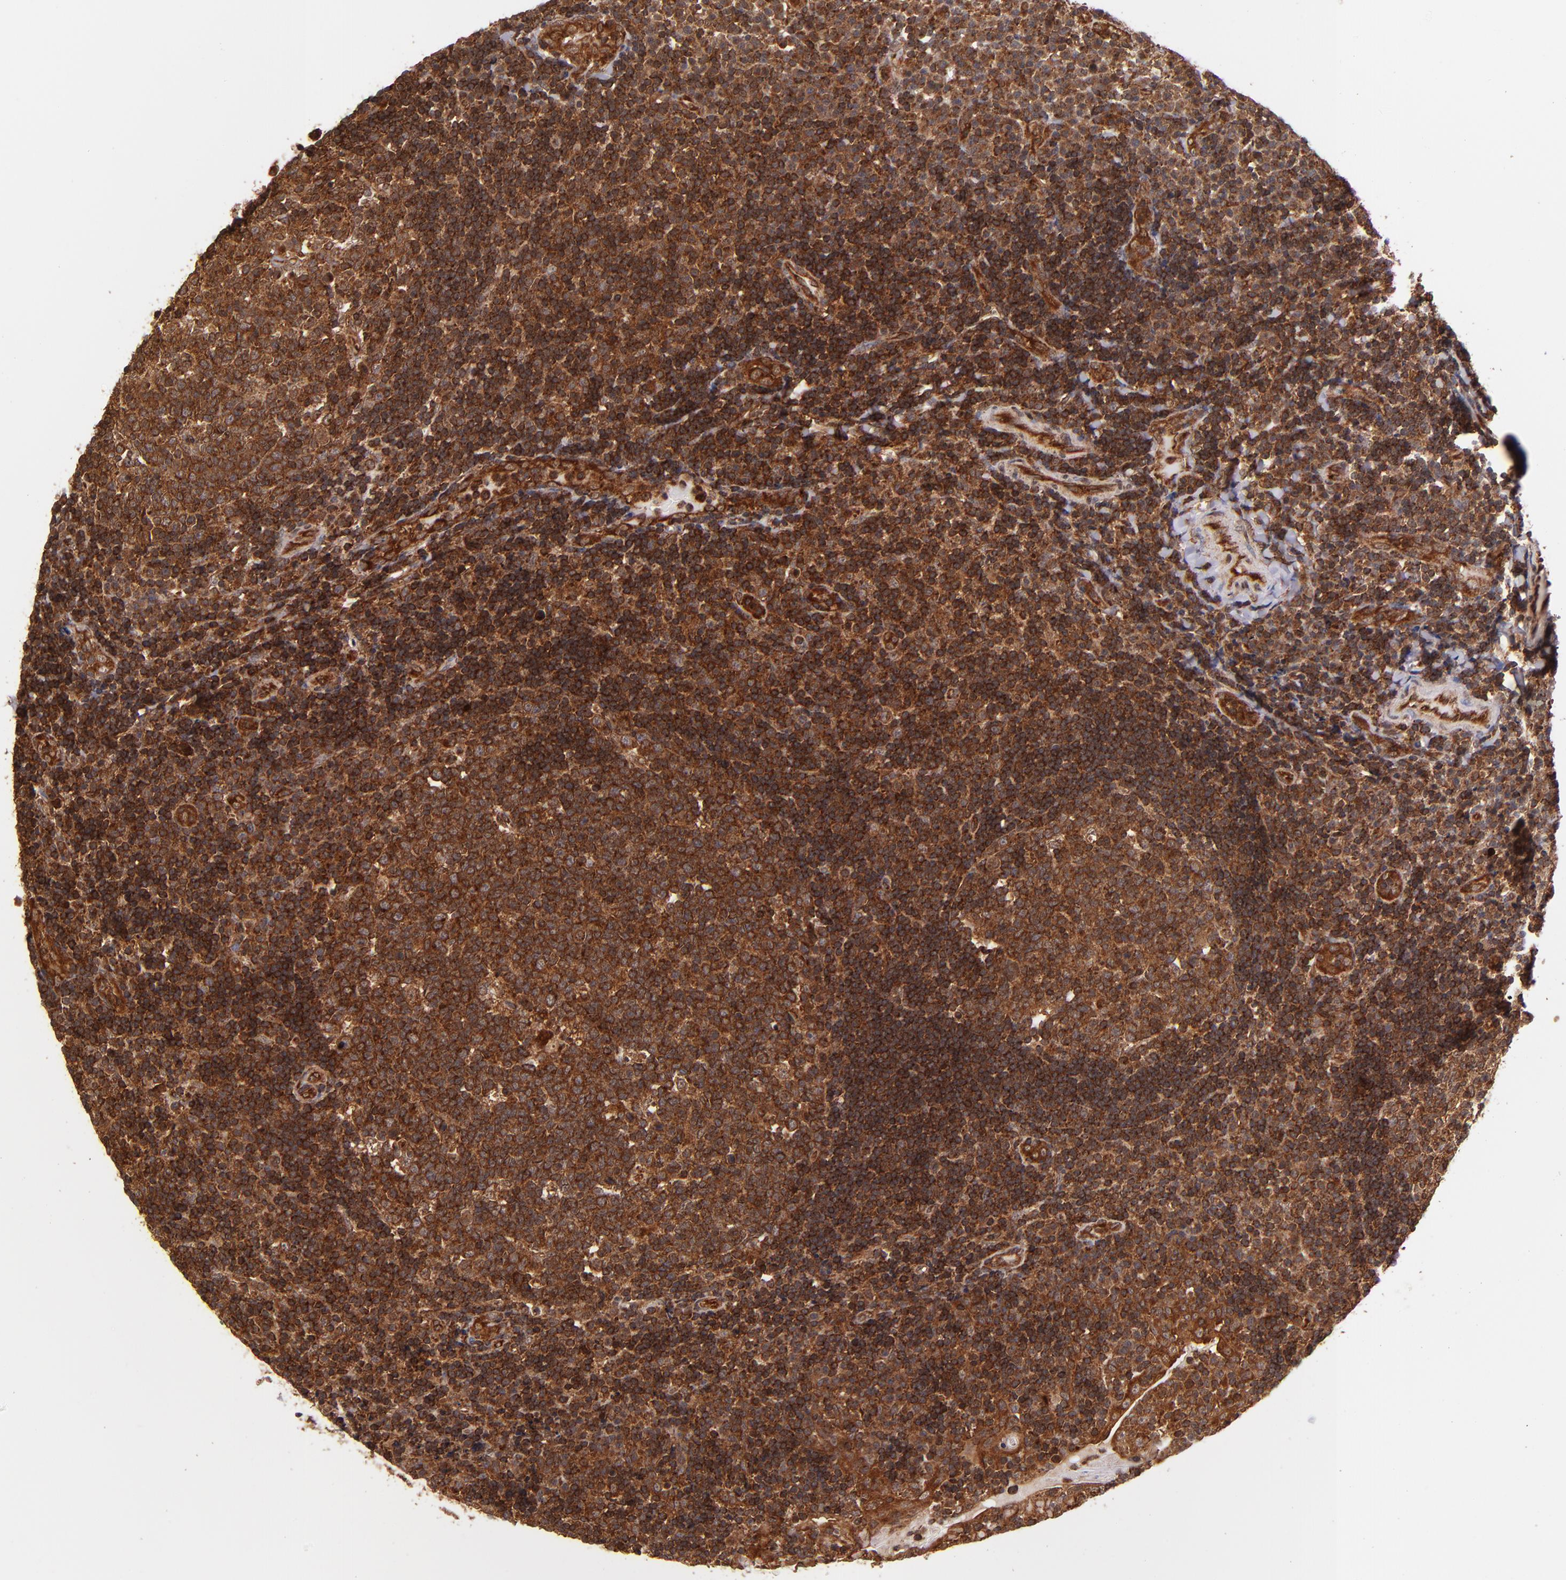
{"staining": {"intensity": "strong", "quantity": ">75%", "location": "cytoplasmic/membranous,nuclear"}, "tissue": "tonsil", "cell_type": "Germinal center cells", "image_type": "normal", "snomed": [{"axis": "morphology", "description": "Normal tissue, NOS"}, {"axis": "topography", "description": "Tonsil"}], "caption": "An IHC histopathology image of unremarkable tissue is shown. Protein staining in brown highlights strong cytoplasmic/membranous,nuclear positivity in tonsil within germinal center cells.", "gene": "STX8", "patient": {"sex": "female", "age": 40}}